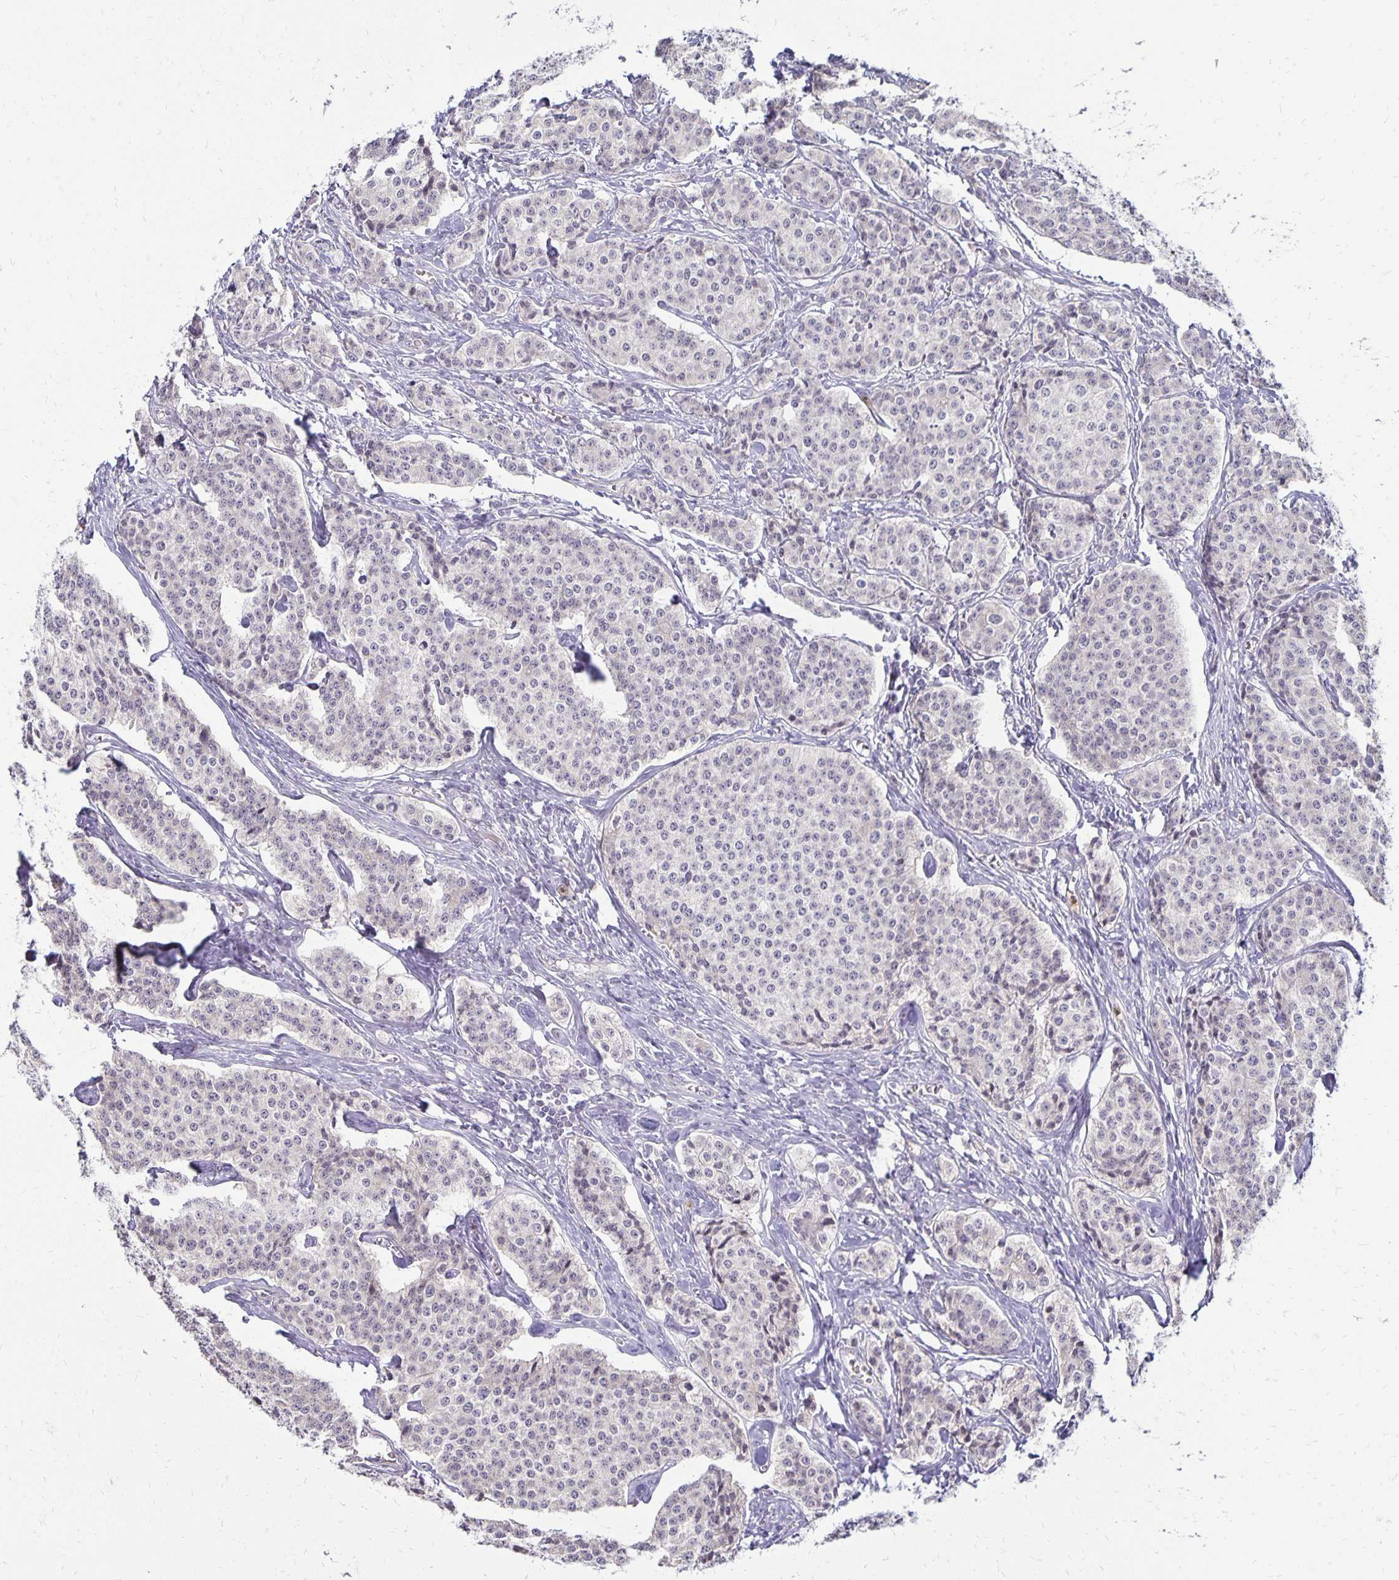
{"staining": {"intensity": "negative", "quantity": "none", "location": "none"}, "tissue": "carcinoid", "cell_type": "Tumor cells", "image_type": "cancer", "snomed": [{"axis": "morphology", "description": "Carcinoid, malignant, NOS"}, {"axis": "topography", "description": "Small intestine"}], "caption": "Immunohistochemistry of carcinoid displays no positivity in tumor cells.", "gene": "FN3K", "patient": {"sex": "female", "age": 64}}